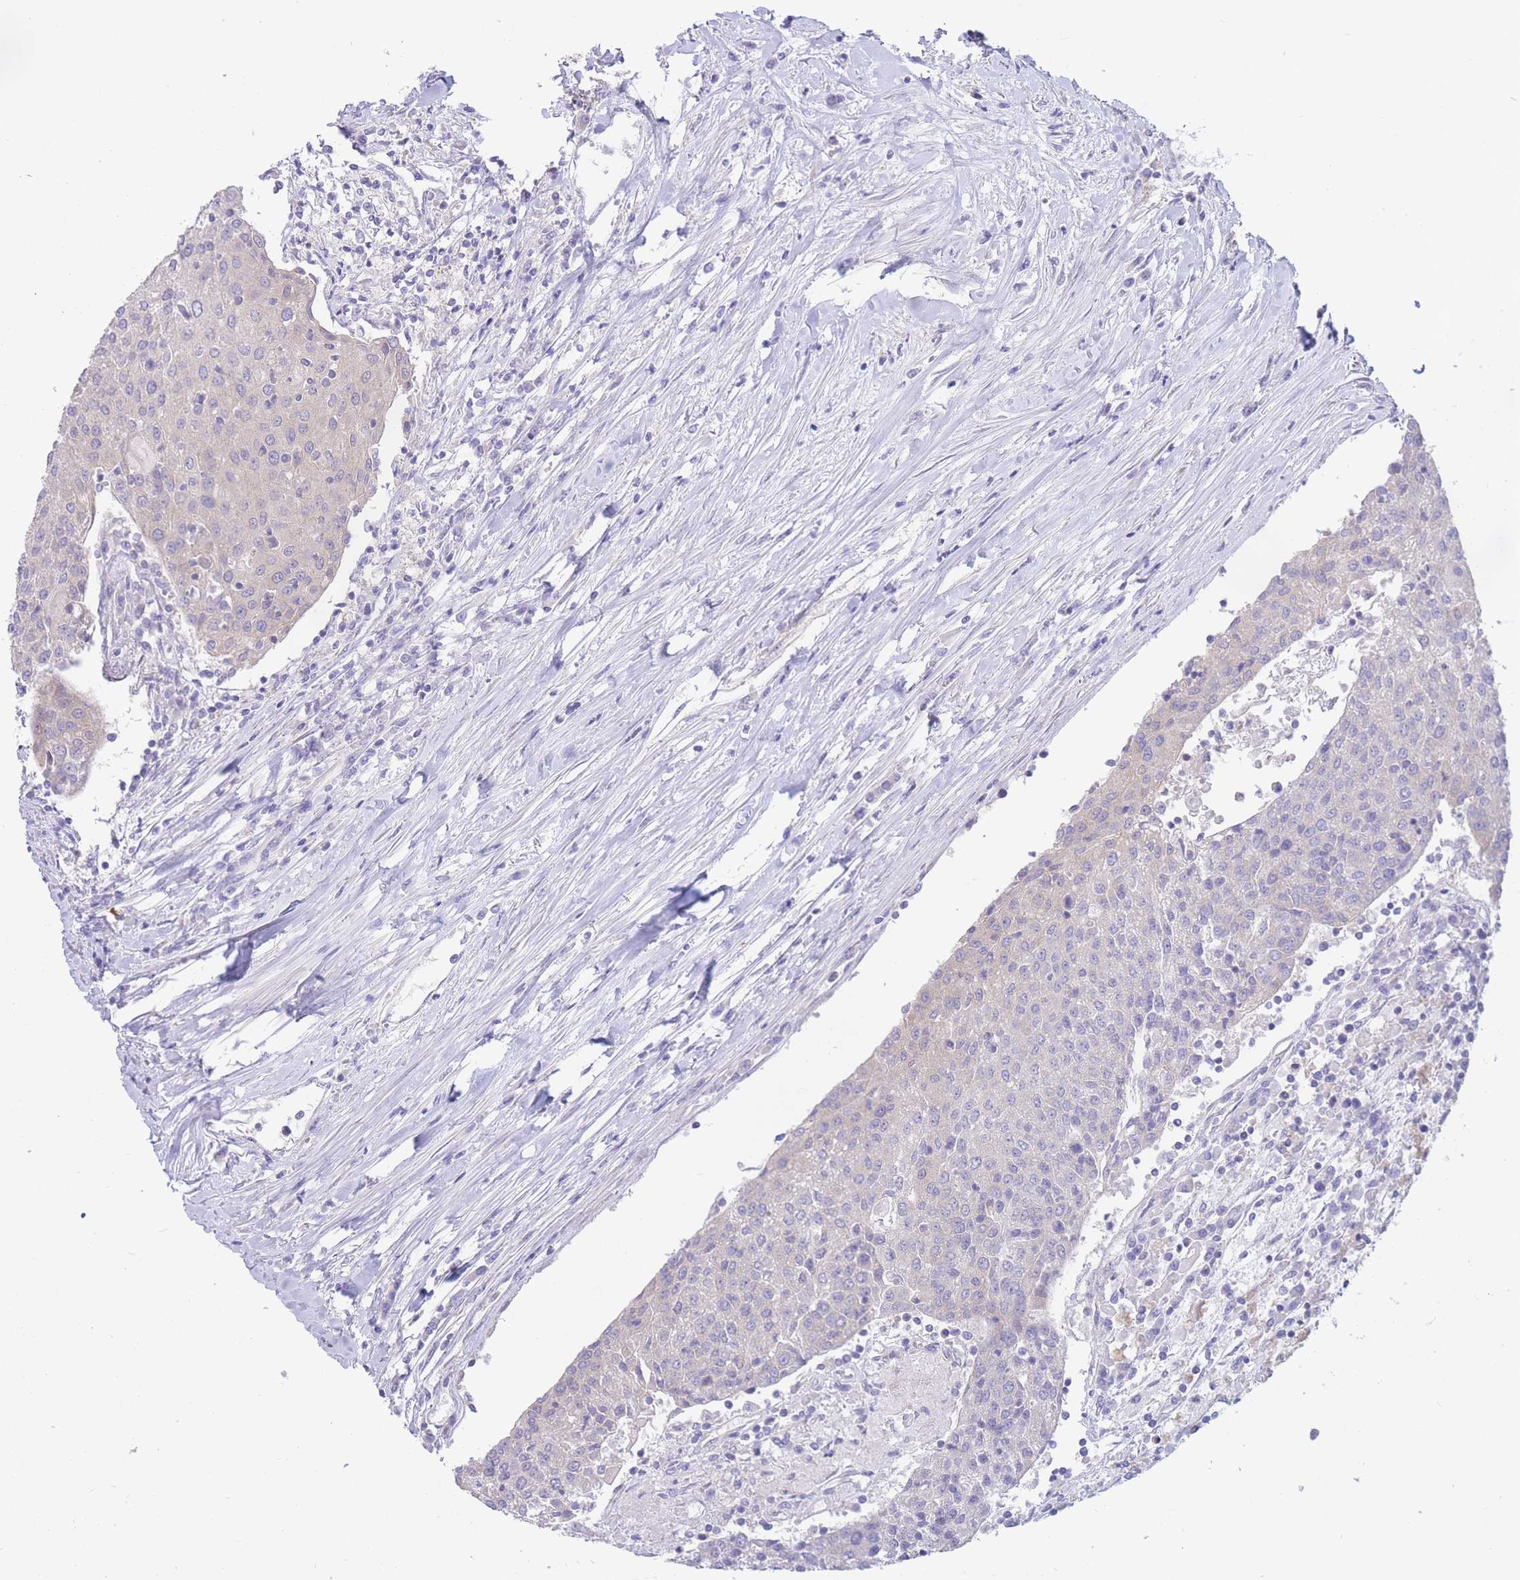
{"staining": {"intensity": "negative", "quantity": "none", "location": "none"}, "tissue": "urothelial cancer", "cell_type": "Tumor cells", "image_type": "cancer", "snomed": [{"axis": "morphology", "description": "Urothelial carcinoma, High grade"}, {"axis": "topography", "description": "Urinary bladder"}], "caption": "Tumor cells are negative for protein expression in human high-grade urothelial carcinoma.", "gene": "ALS2CL", "patient": {"sex": "female", "age": 85}}